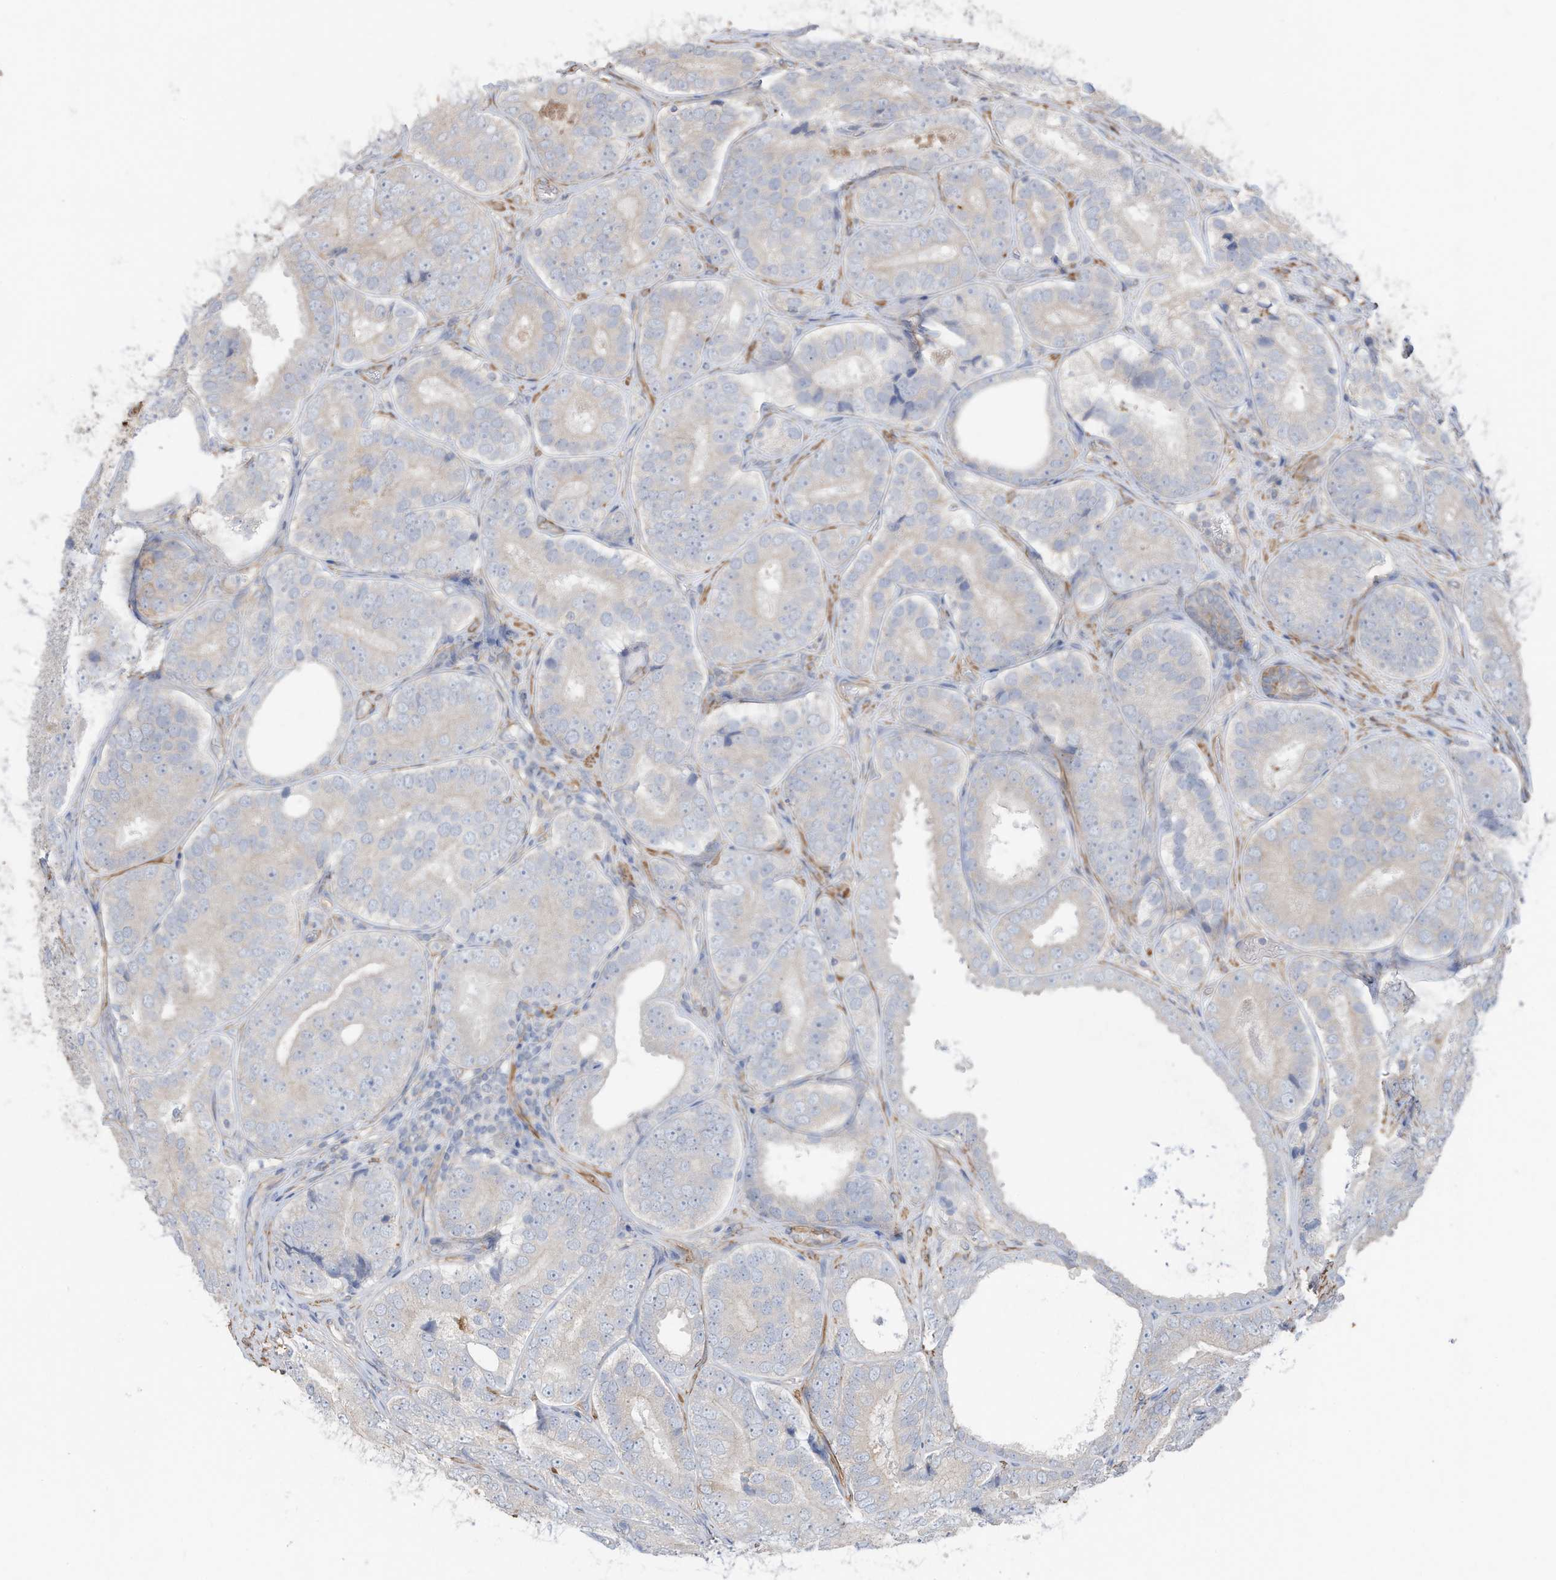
{"staining": {"intensity": "negative", "quantity": "none", "location": "none"}, "tissue": "prostate cancer", "cell_type": "Tumor cells", "image_type": "cancer", "snomed": [{"axis": "morphology", "description": "Adenocarcinoma, High grade"}, {"axis": "topography", "description": "Prostate"}], "caption": "IHC micrograph of neoplastic tissue: high-grade adenocarcinoma (prostate) stained with DAB (3,3'-diaminobenzidine) exhibits no significant protein staining in tumor cells.", "gene": "SLC17A7", "patient": {"sex": "male", "age": 56}}